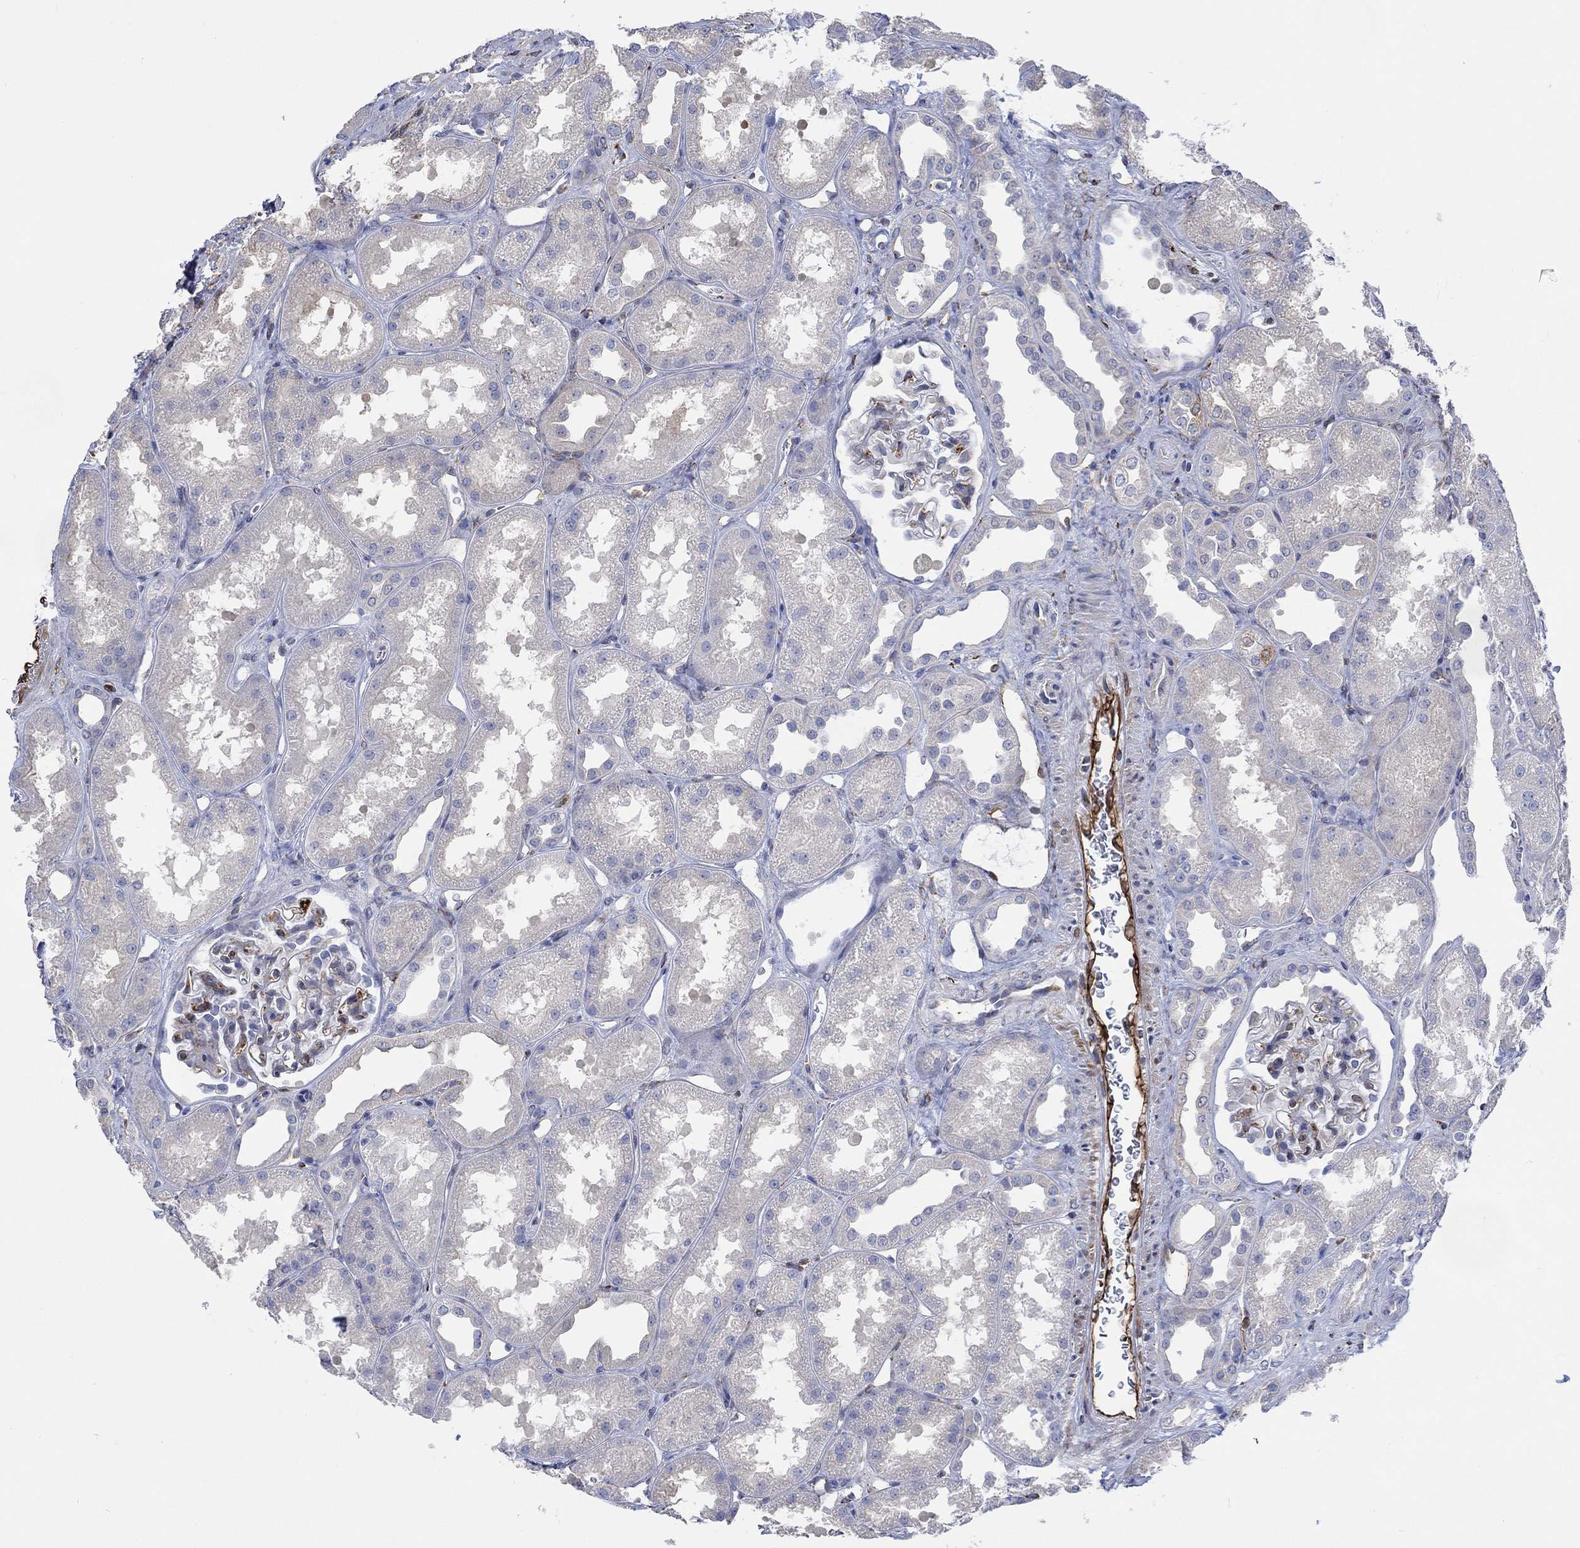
{"staining": {"intensity": "weak", "quantity": "<25%", "location": "cytoplasmic/membranous"}, "tissue": "kidney", "cell_type": "Cells in glomeruli", "image_type": "normal", "snomed": [{"axis": "morphology", "description": "Normal tissue, NOS"}, {"axis": "topography", "description": "Kidney"}], "caption": "Immunohistochemical staining of unremarkable human kidney reveals no significant positivity in cells in glomeruli. Nuclei are stained in blue.", "gene": "TGM2", "patient": {"sex": "male", "age": 61}}